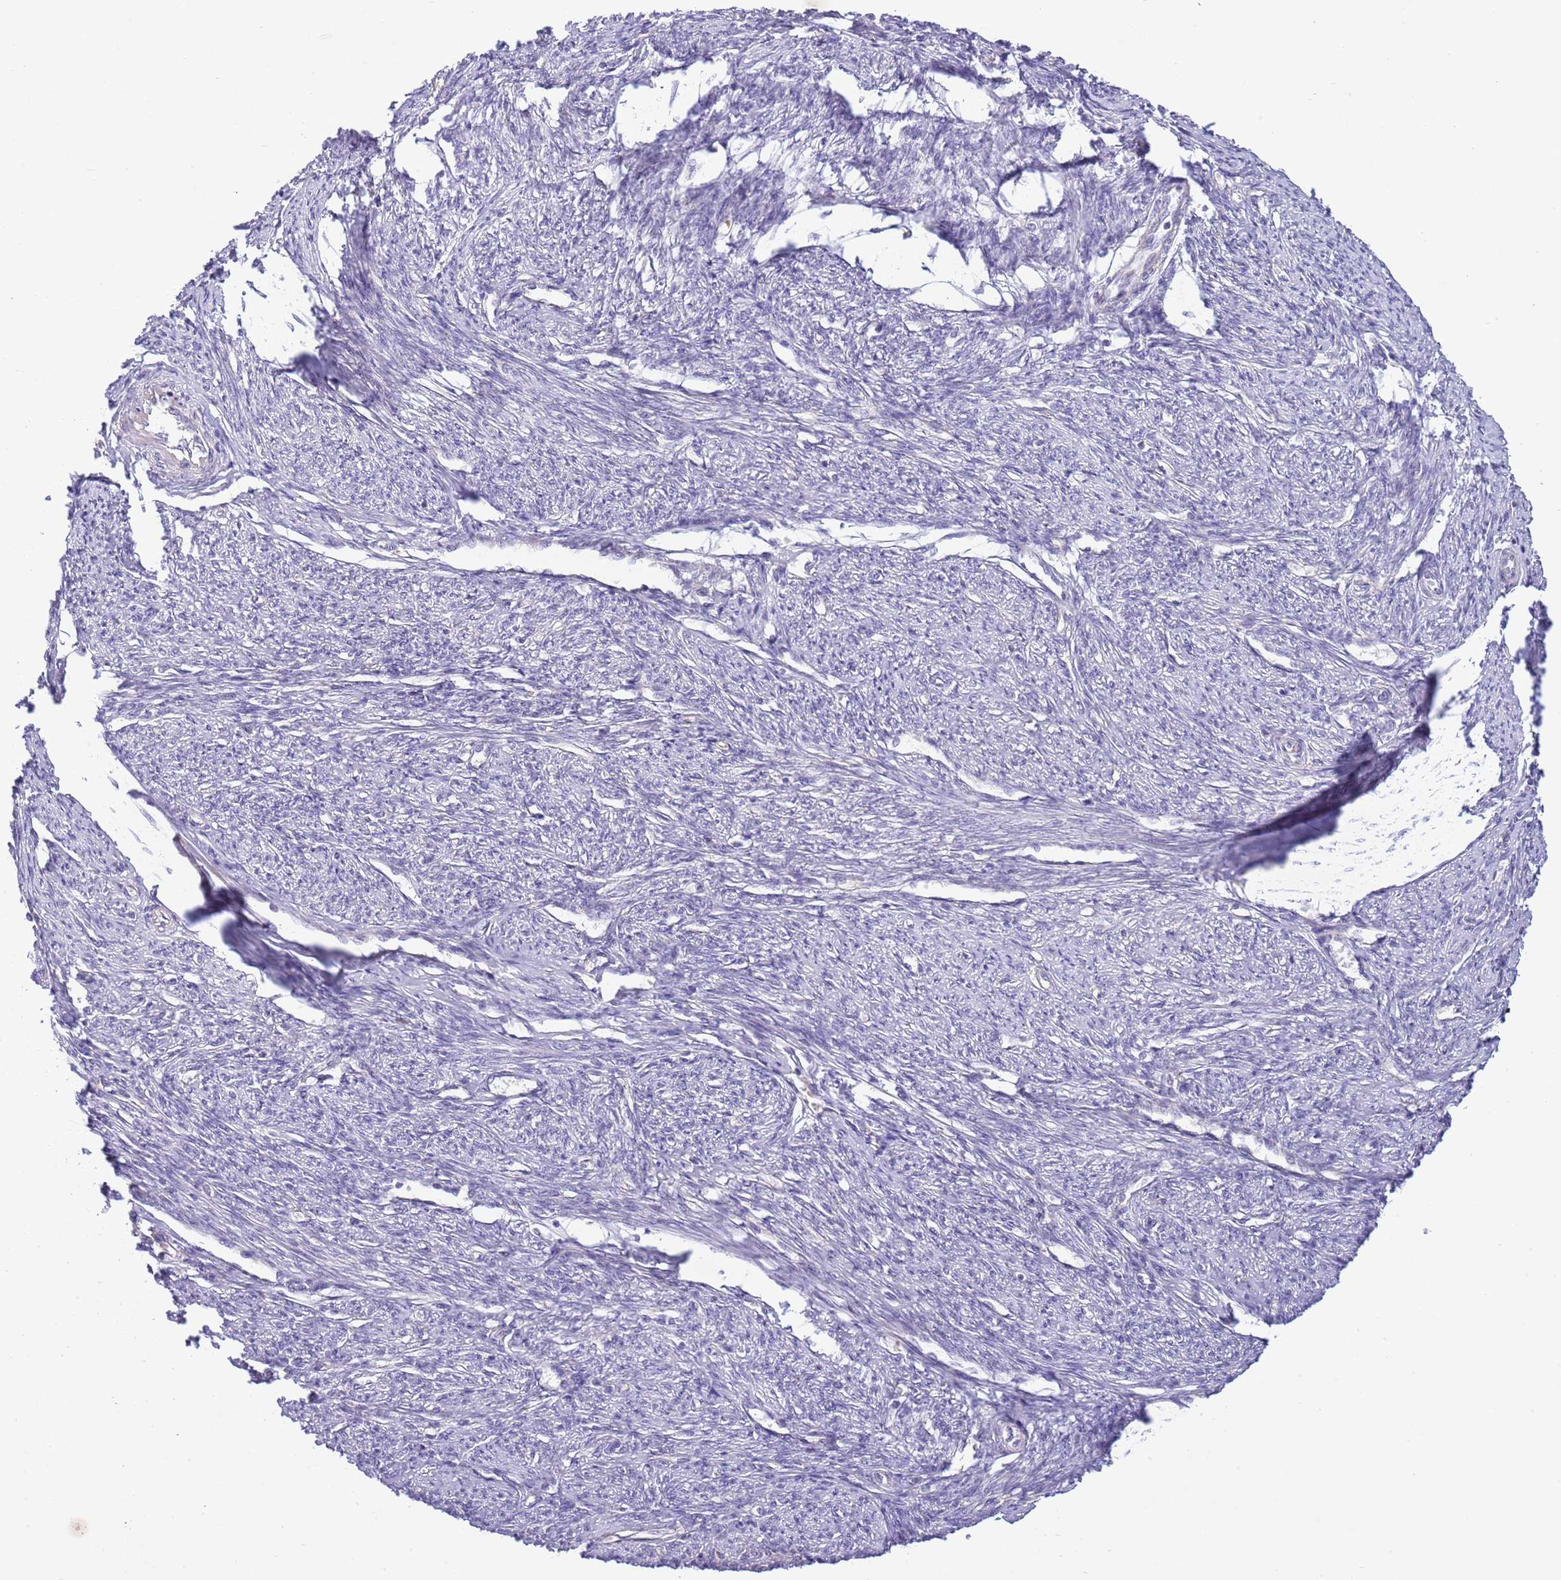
{"staining": {"intensity": "weak", "quantity": "<25%", "location": "cytoplasmic/membranous"}, "tissue": "smooth muscle", "cell_type": "Smooth muscle cells", "image_type": "normal", "snomed": [{"axis": "morphology", "description": "Normal tissue, NOS"}, {"axis": "topography", "description": "Smooth muscle"}, {"axis": "topography", "description": "Uterus"}], "caption": "IHC of unremarkable smooth muscle demonstrates no positivity in smooth muscle cells.", "gene": "DAND5", "patient": {"sex": "female", "age": 59}}